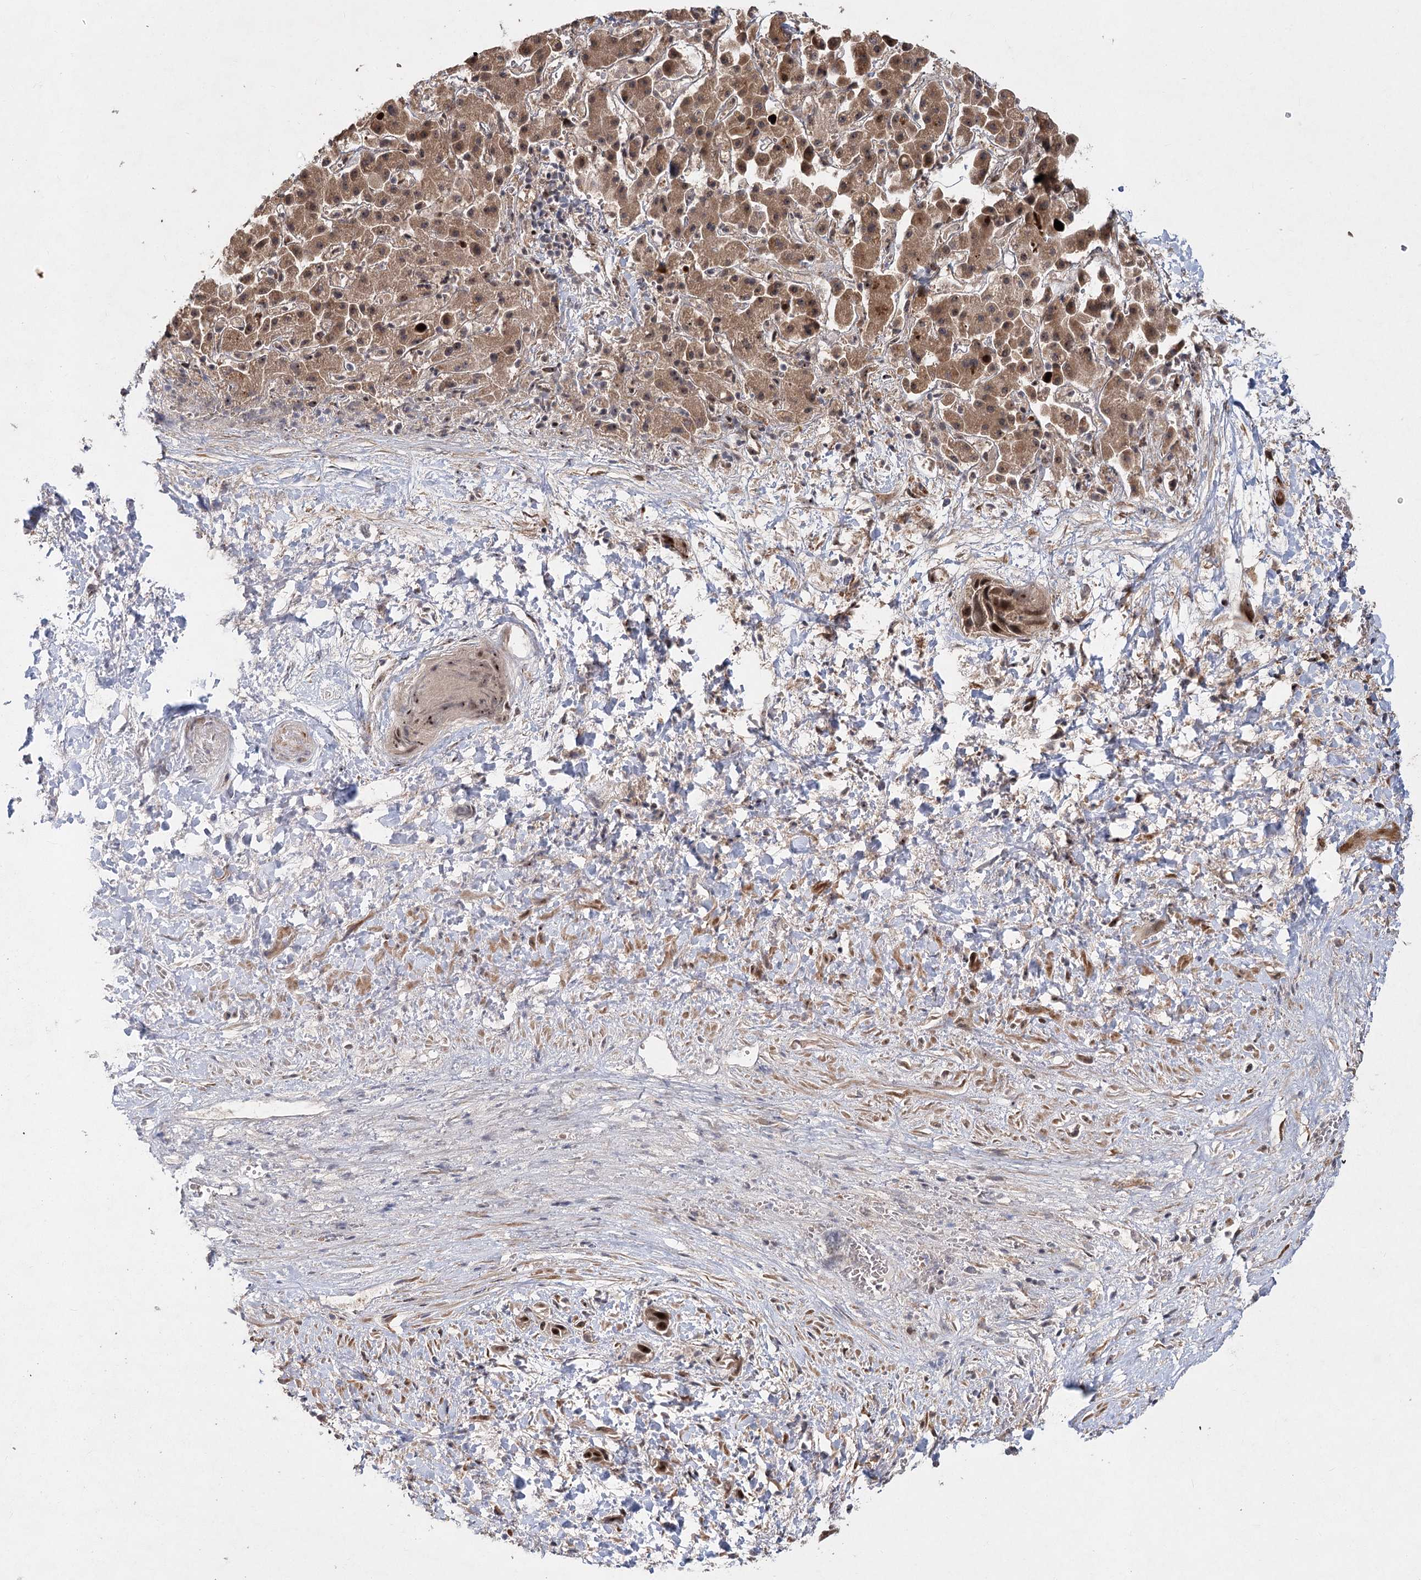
{"staining": {"intensity": "moderate", "quantity": ">75%", "location": "cytoplasmic/membranous"}, "tissue": "liver cancer", "cell_type": "Tumor cells", "image_type": "cancer", "snomed": [{"axis": "morphology", "description": "Cholangiocarcinoma"}, {"axis": "topography", "description": "Liver"}], "caption": "Tumor cells reveal moderate cytoplasmic/membranous positivity in approximately >75% of cells in cholangiocarcinoma (liver). The staining is performed using DAB (3,3'-diaminobenzidine) brown chromogen to label protein expression. The nuclei are counter-stained blue using hematoxylin.", "gene": "PIK3C2A", "patient": {"sex": "female", "age": 52}}